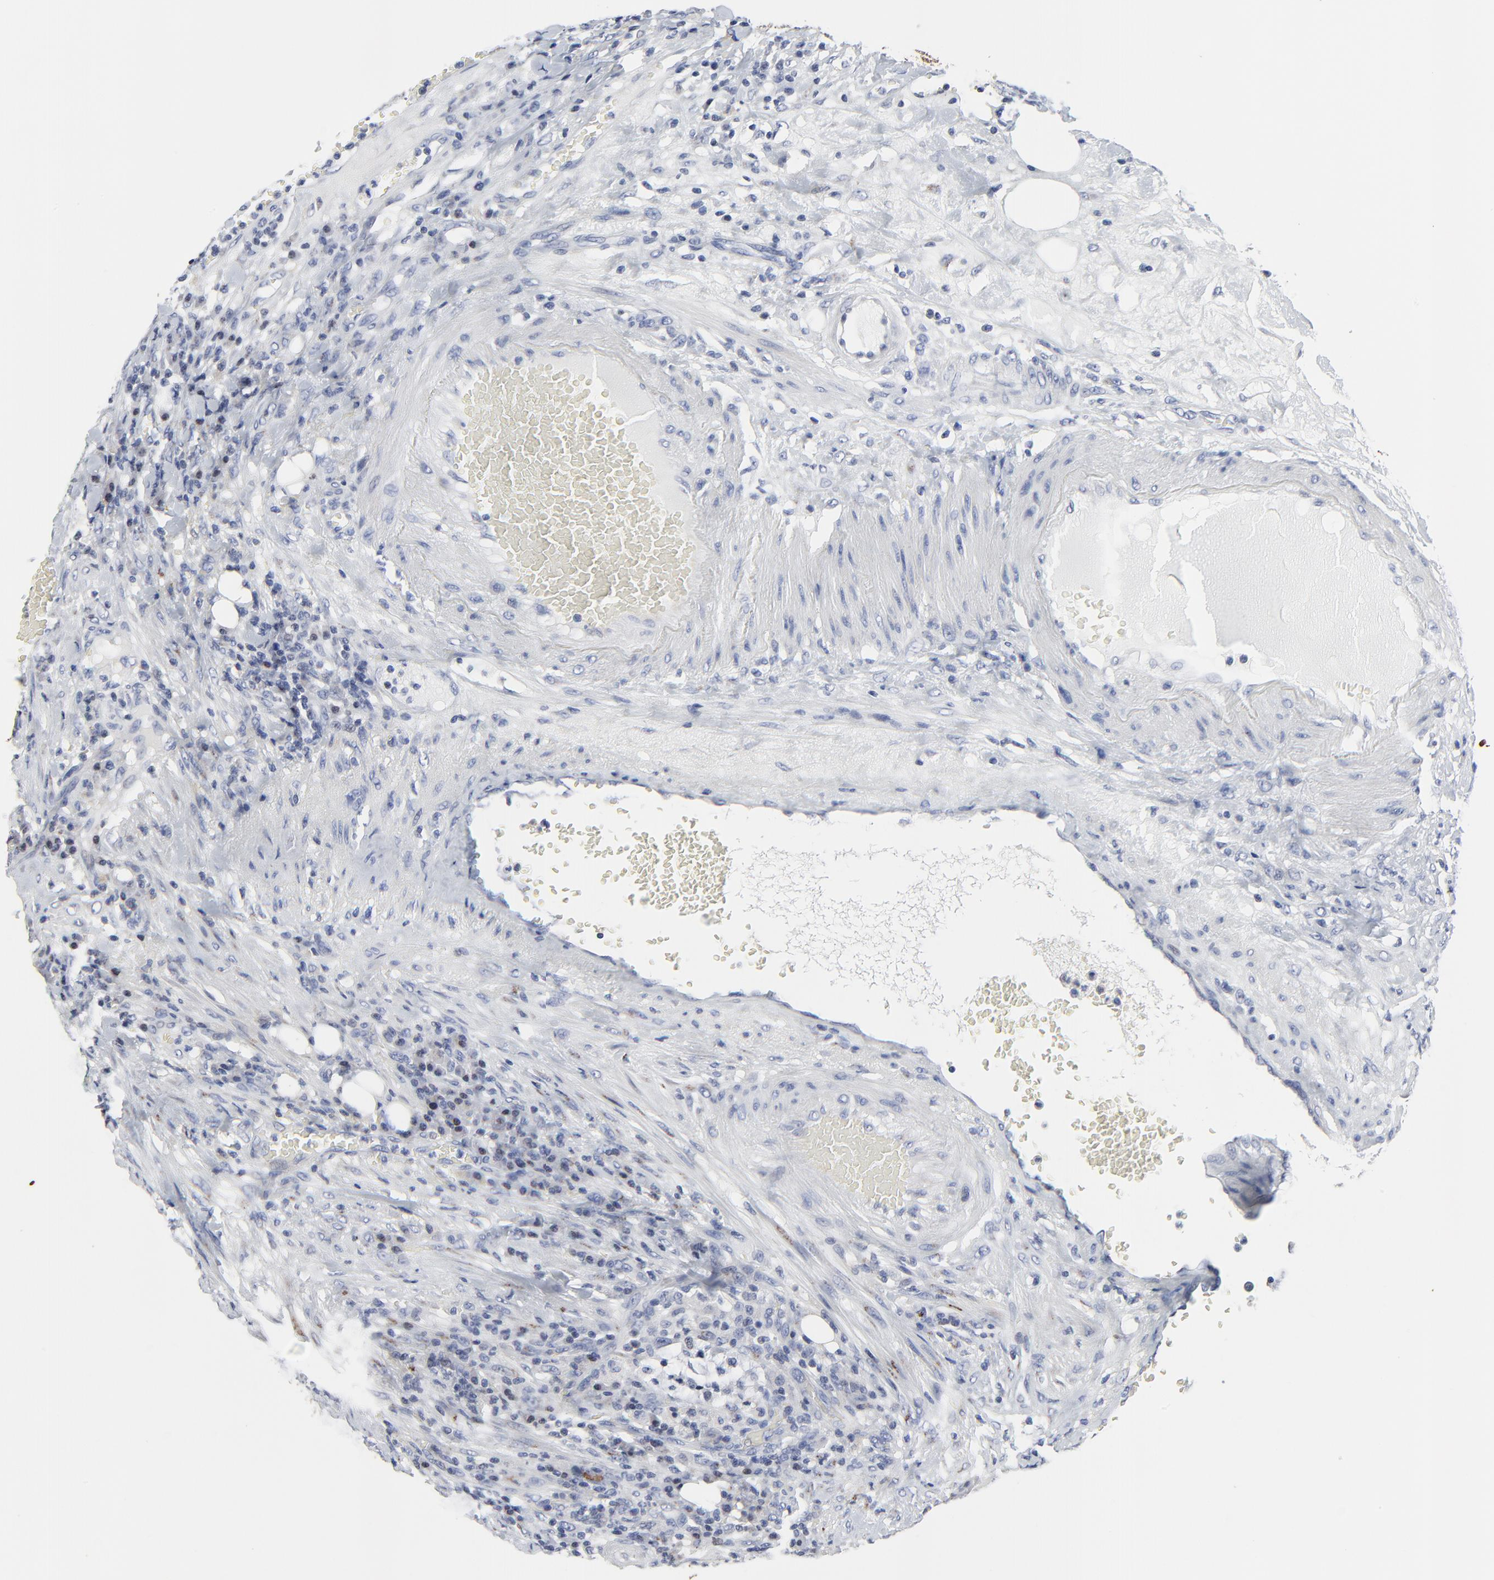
{"staining": {"intensity": "negative", "quantity": "none", "location": "none"}, "tissue": "colorectal cancer", "cell_type": "Tumor cells", "image_type": "cancer", "snomed": [{"axis": "morphology", "description": "Adenocarcinoma, NOS"}, {"axis": "topography", "description": "Colon"}], "caption": "DAB (3,3'-diaminobenzidine) immunohistochemical staining of human colorectal cancer (adenocarcinoma) exhibits no significant positivity in tumor cells.", "gene": "LNX1", "patient": {"sex": "male", "age": 54}}